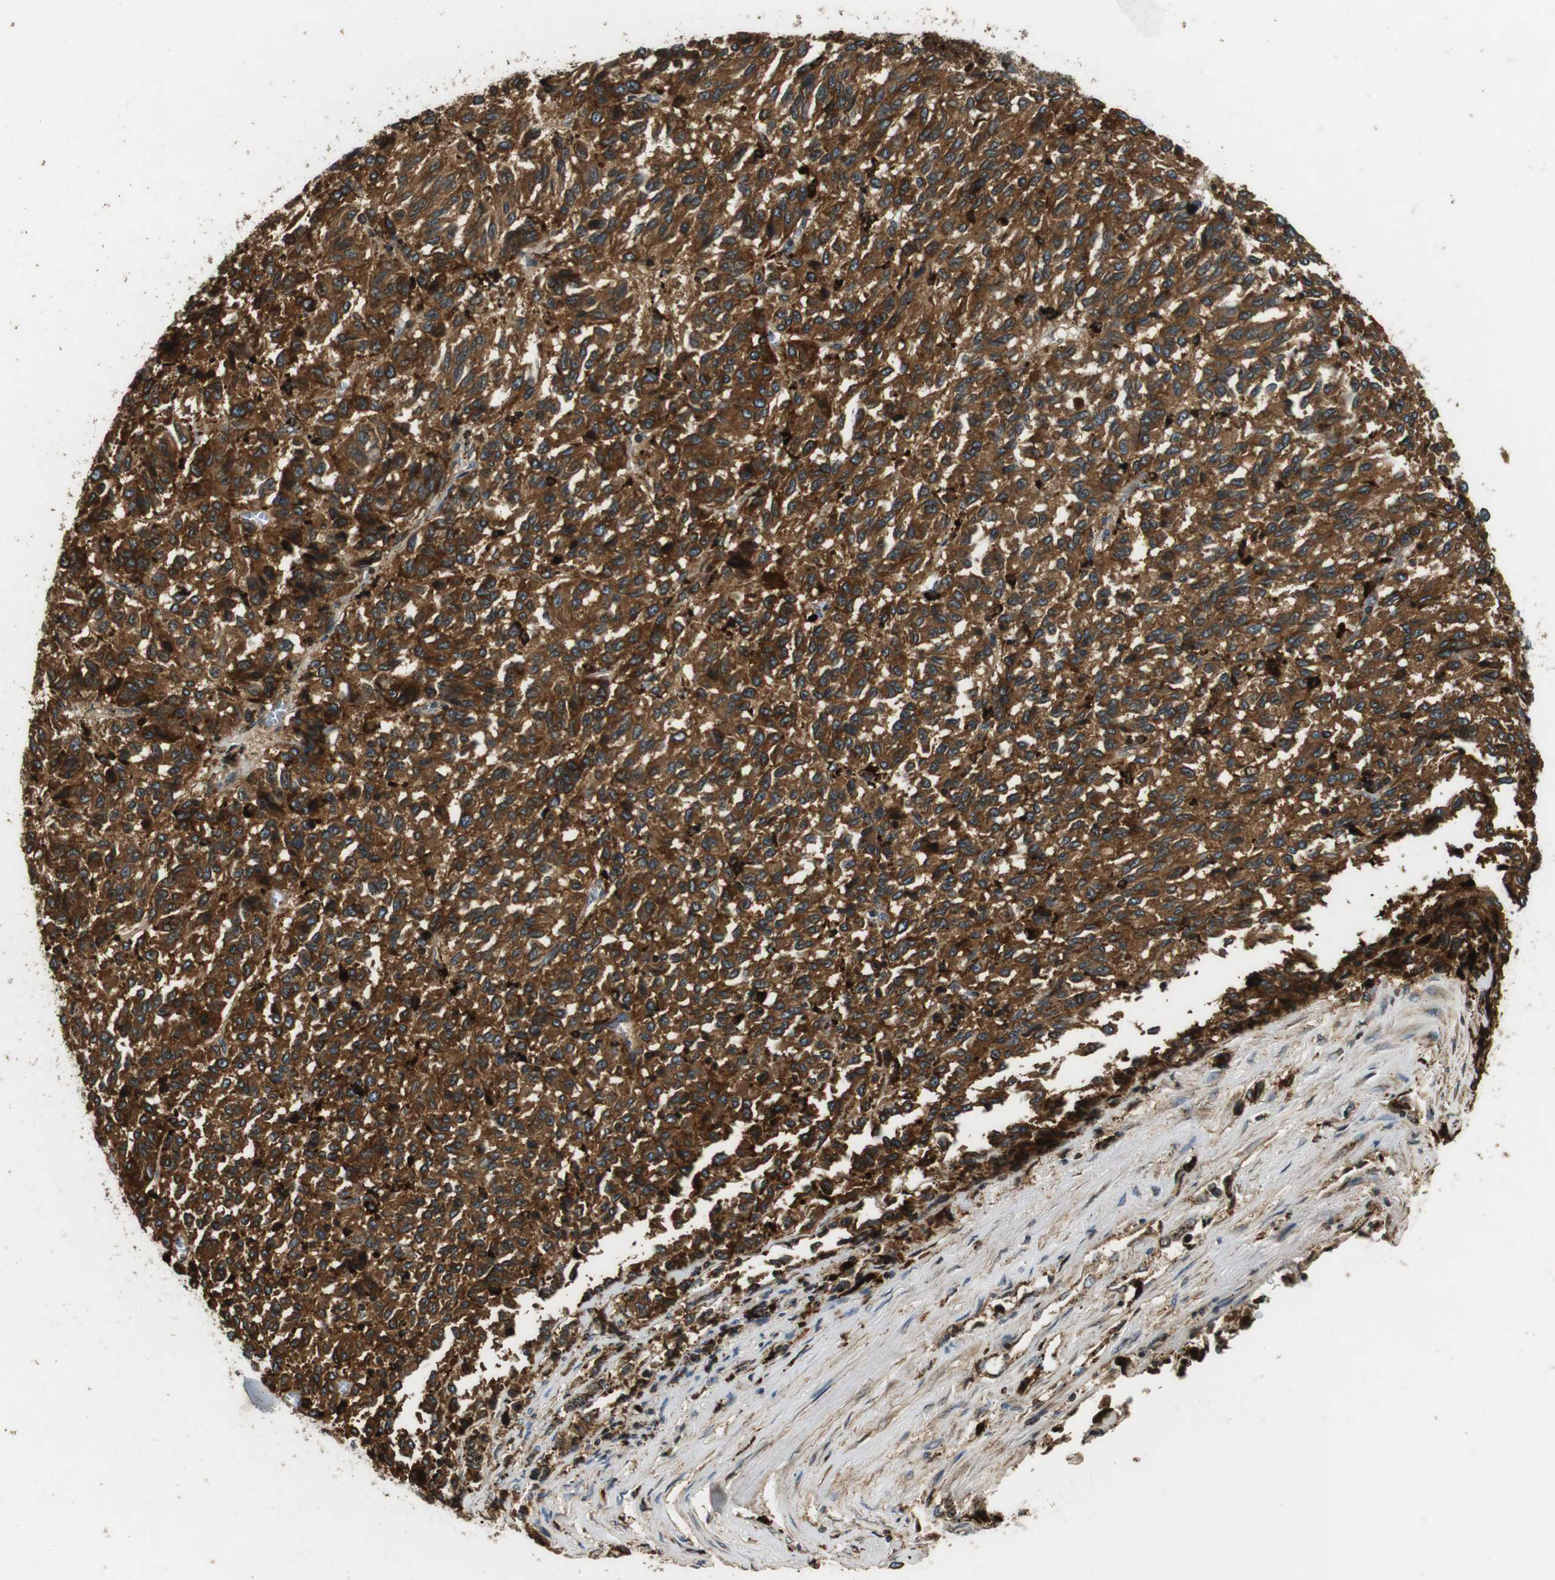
{"staining": {"intensity": "strong", "quantity": ">75%", "location": "cytoplasmic/membranous"}, "tissue": "melanoma", "cell_type": "Tumor cells", "image_type": "cancer", "snomed": [{"axis": "morphology", "description": "Malignant melanoma, Metastatic site"}, {"axis": "topography", "description": "Lung"}], "caption": "Malignant melanoma (metastatic site) tissue shows strong cytoplasmic/membranous expression in approximately >75% of tumor cells, visualized by immunohistochemistry.", "gene": "TXNRD1", "patient": {"sex": "male", "age": 64}}